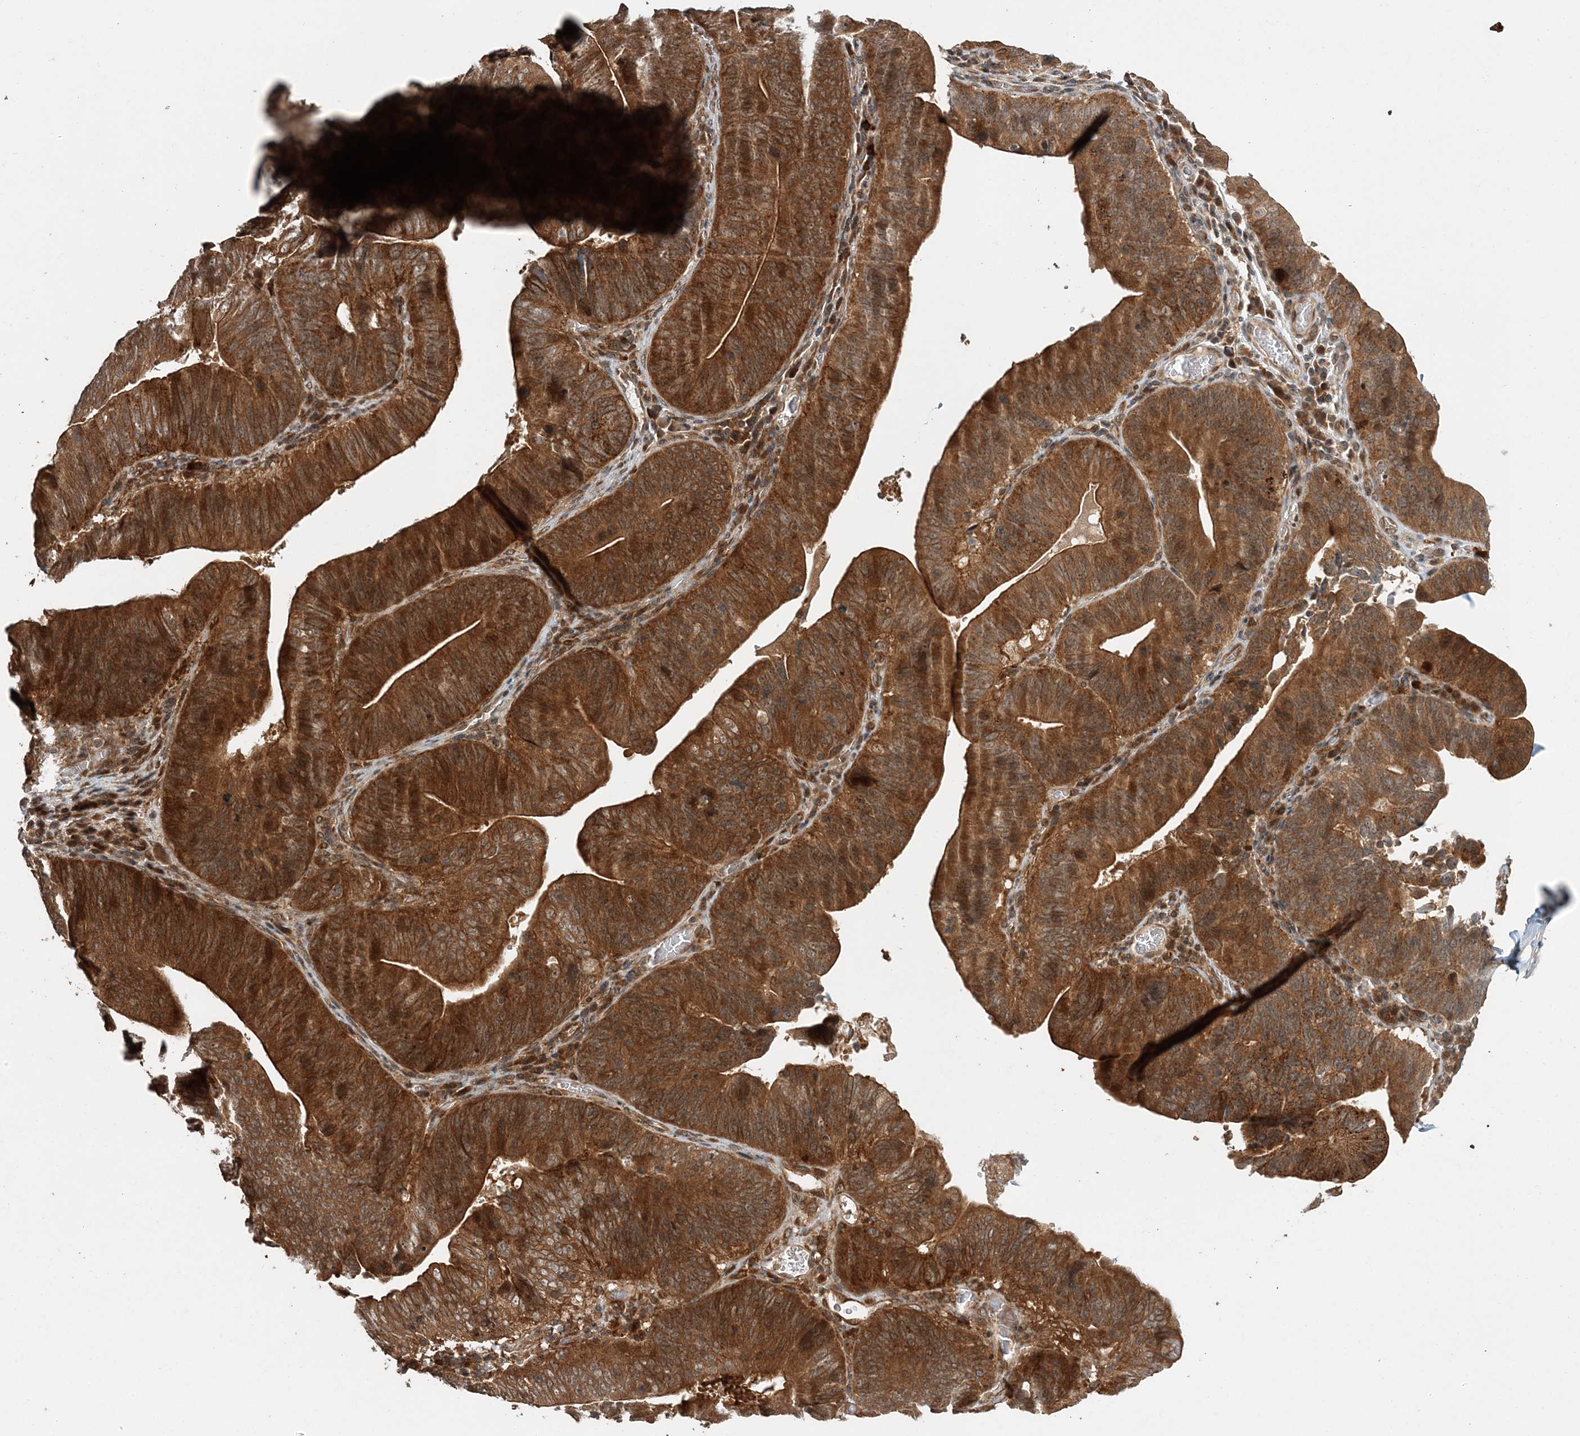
{"staining": {"intensity": "strong", "quantity": ">75%", "location": "cytoplasmic/membranous"}, "tissue": "pancreatic cancer", "cell_type": "Tumor cells", "image_type": "cancer", "snomed": [{"axis": "morphology", "description": "Adenocarcinoma, NOS"}, {"axis": "topography", "description": "Pancreas"}], "caption": "Immunohistochemistry (IHC) histopathology image of neoplastic tissue: human pancreatic cancer stained using immunohistochemistry (IHC) exhibits high levels of strong protein expression localized specifically in the cytoplasmic/membranous of tumor cells, appearing as a cytoplasmic/membranous brown color.", "gene": "UBTD2", "patient": {"sex": "male", "age": 63}}